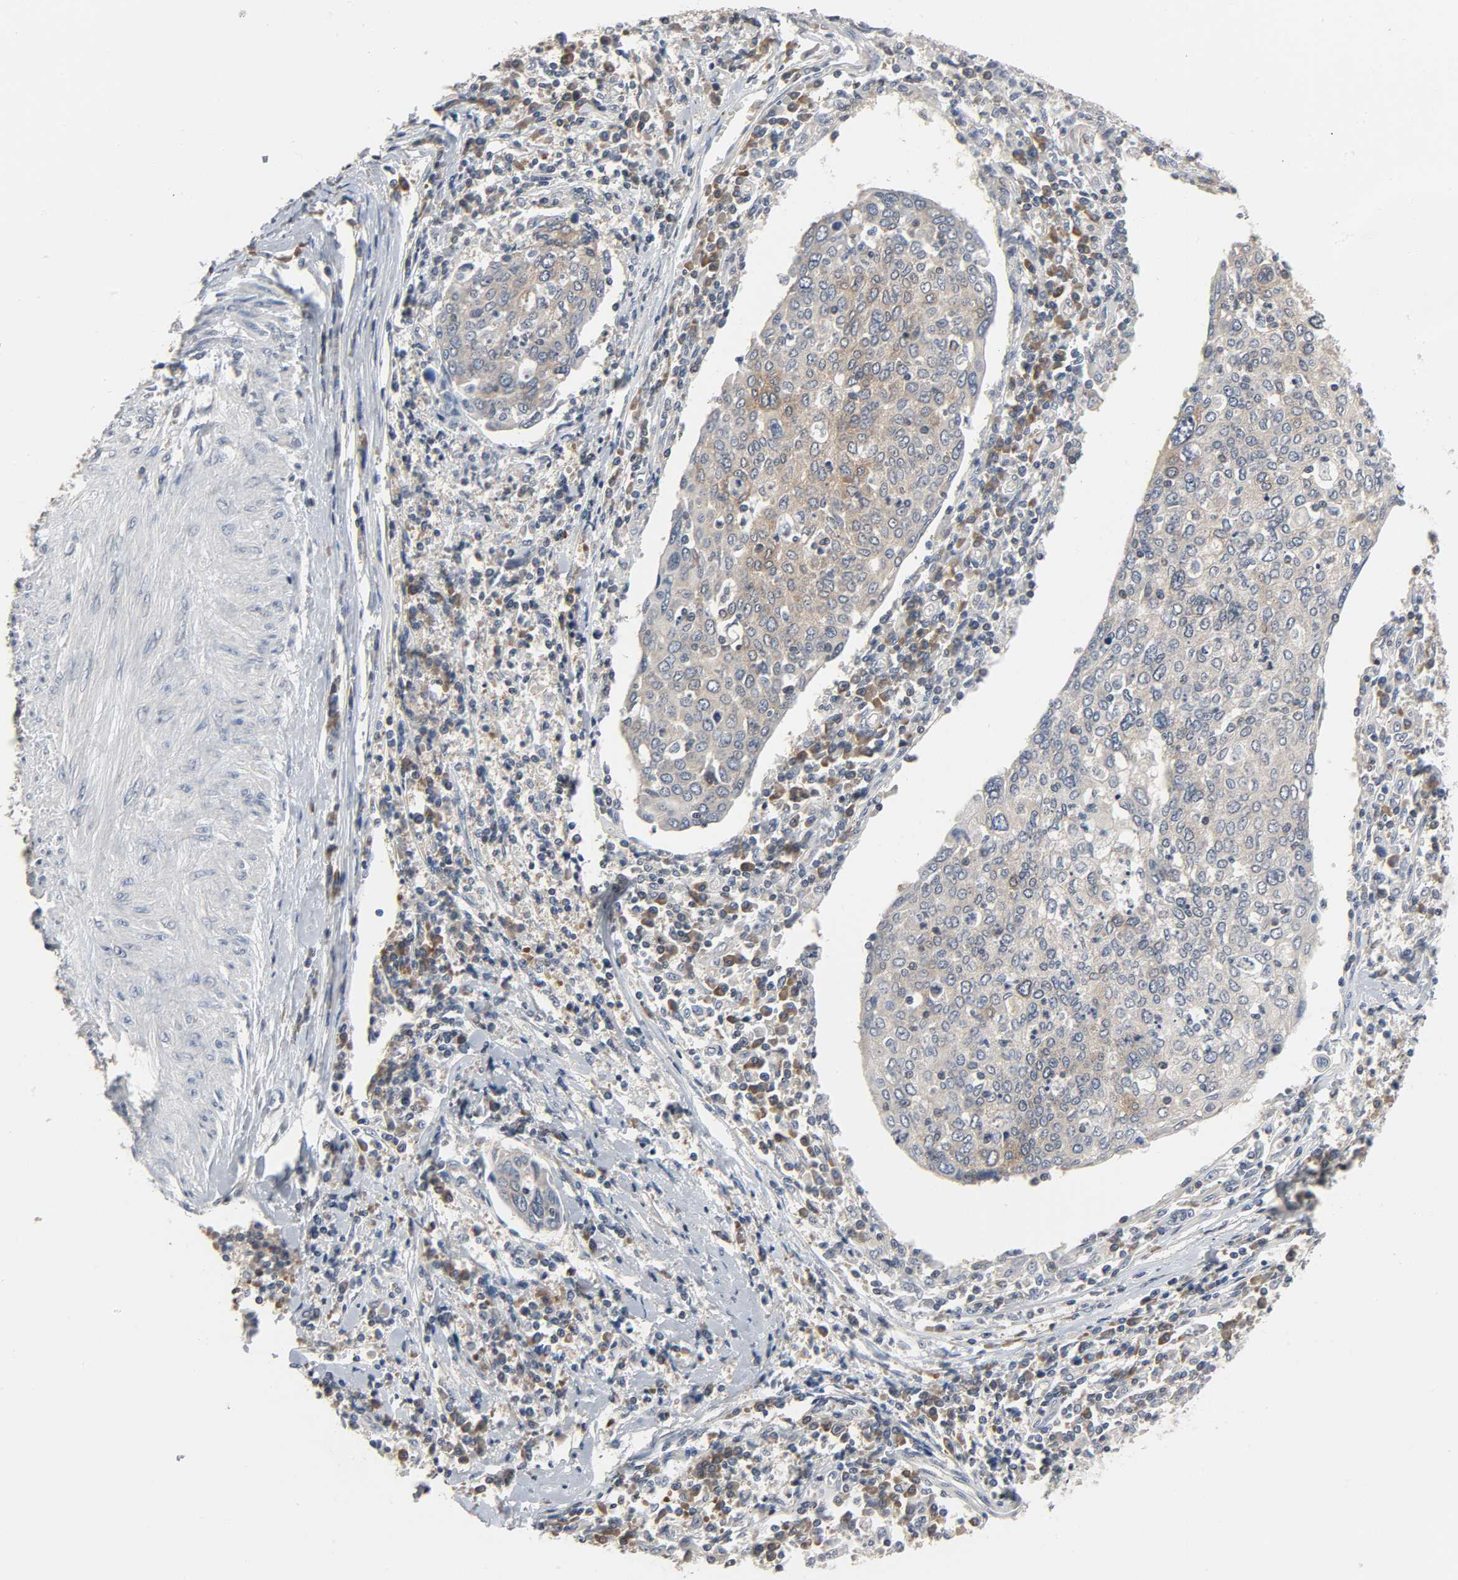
{"staining": {"intensity": "moderate", "quantity": ">75%", "location": "cytoplasmic/membranous"}, "tissue": "cervical cancer", "cell_type": "Tumor cells", "image_type": "cancer", "snomed": [{"axis": "morphology", "description": "Squamous cell carcinoma, NOS"}, {"axis": "topography", "description": "Cervix"}], "caption": "Brown immunohistochemical staining in cervical cancer (squamous cell carcinoma) shows moderate cytoplasmic/membranous staining in approximately >75% of tumor cells.", "gene": "PLEKHA2", "patient": {"sex": "female", "age": 40}}